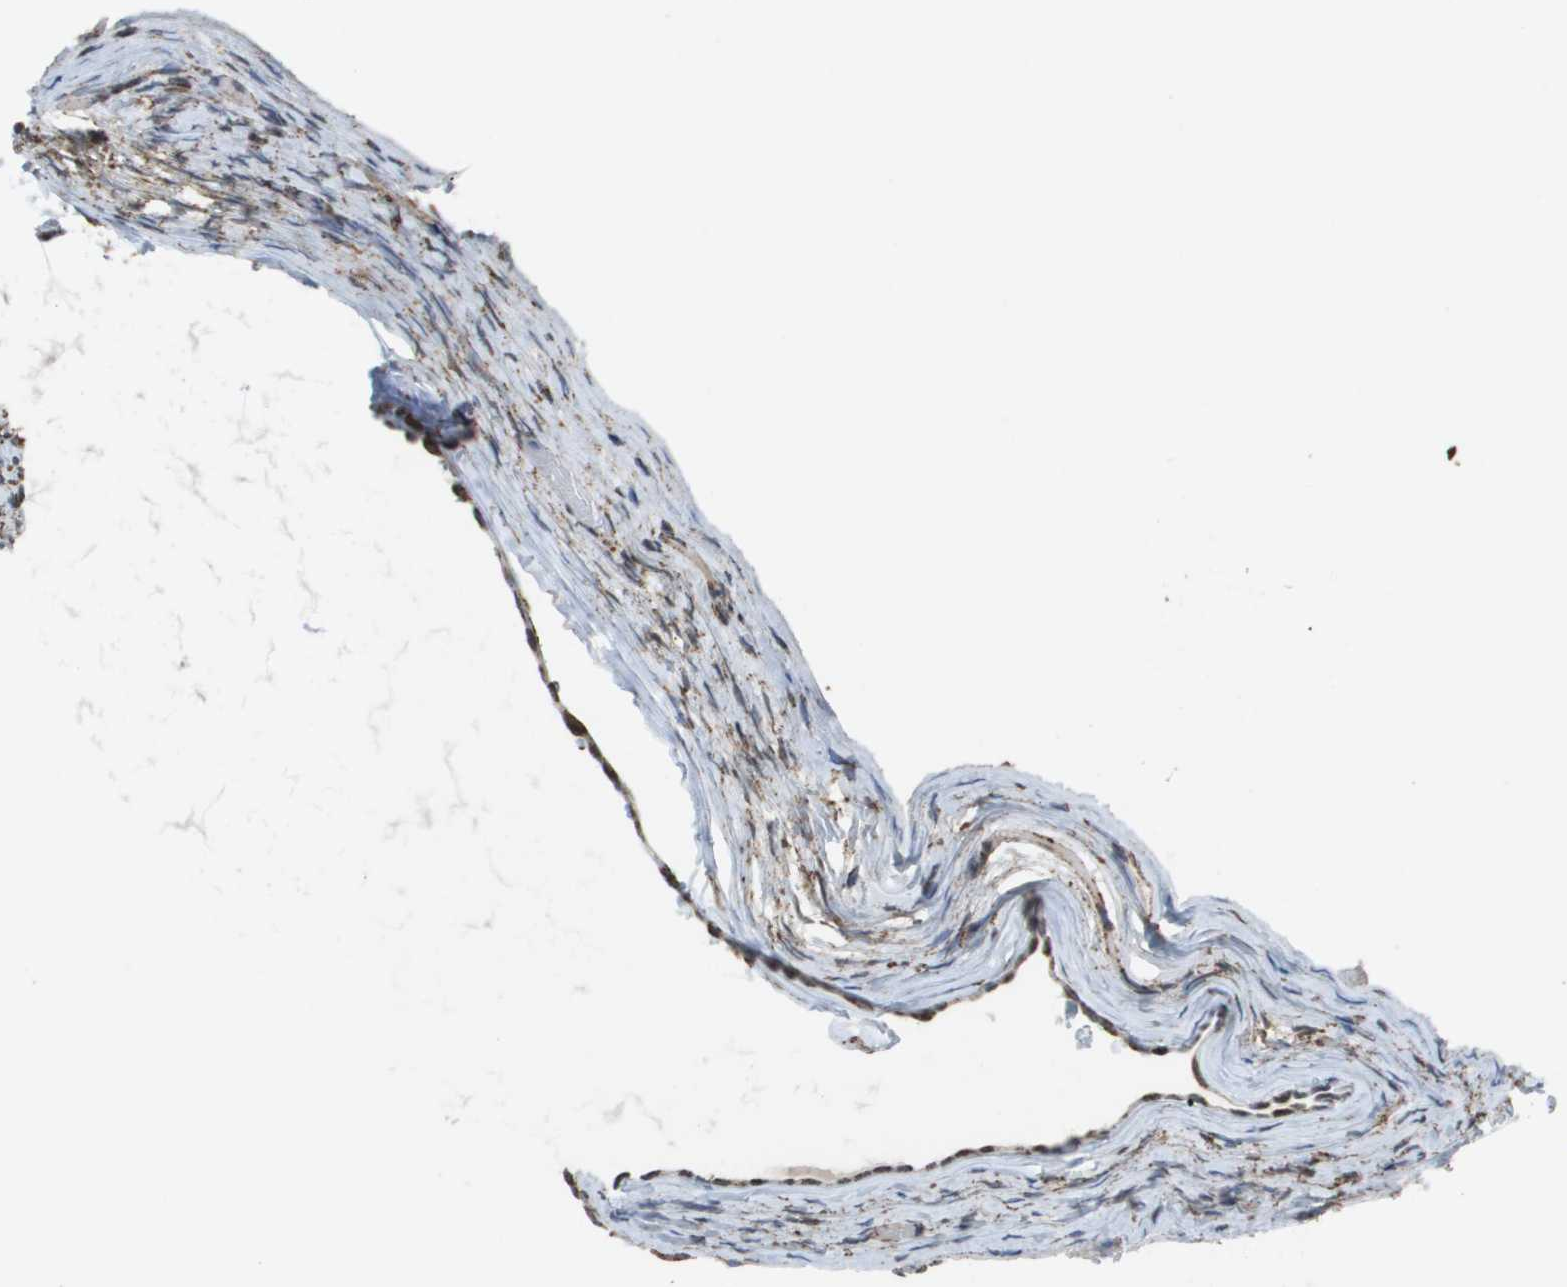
{"staining": {"intensity": "moderate", "quantity": ">75%", "location": "cytoplasmic/membranous"}, "tissue": "ovary", "cell_type": "Ovarian stroma cells", "image_type": "normal", "snomed": [{"axis": "morphology", "description": "Normal tissue, NOS"}, {"axis": "topography", "description": "Ovary"}], "caption": "Unremarkable ovary was stained to show a protein in brown. There is medium levels of moderate cytoplasmic/membranous positivity in approximately >75% of ovarian stroma cells. The staining is performed using DAB (3,3'-diaminobenzidine) brown chromogen to label protein expression. The nuclei are counter-stained blue using hematoxylin.", "gene": "HSPE1", "patient": {"sex": "female", "age": 33}}